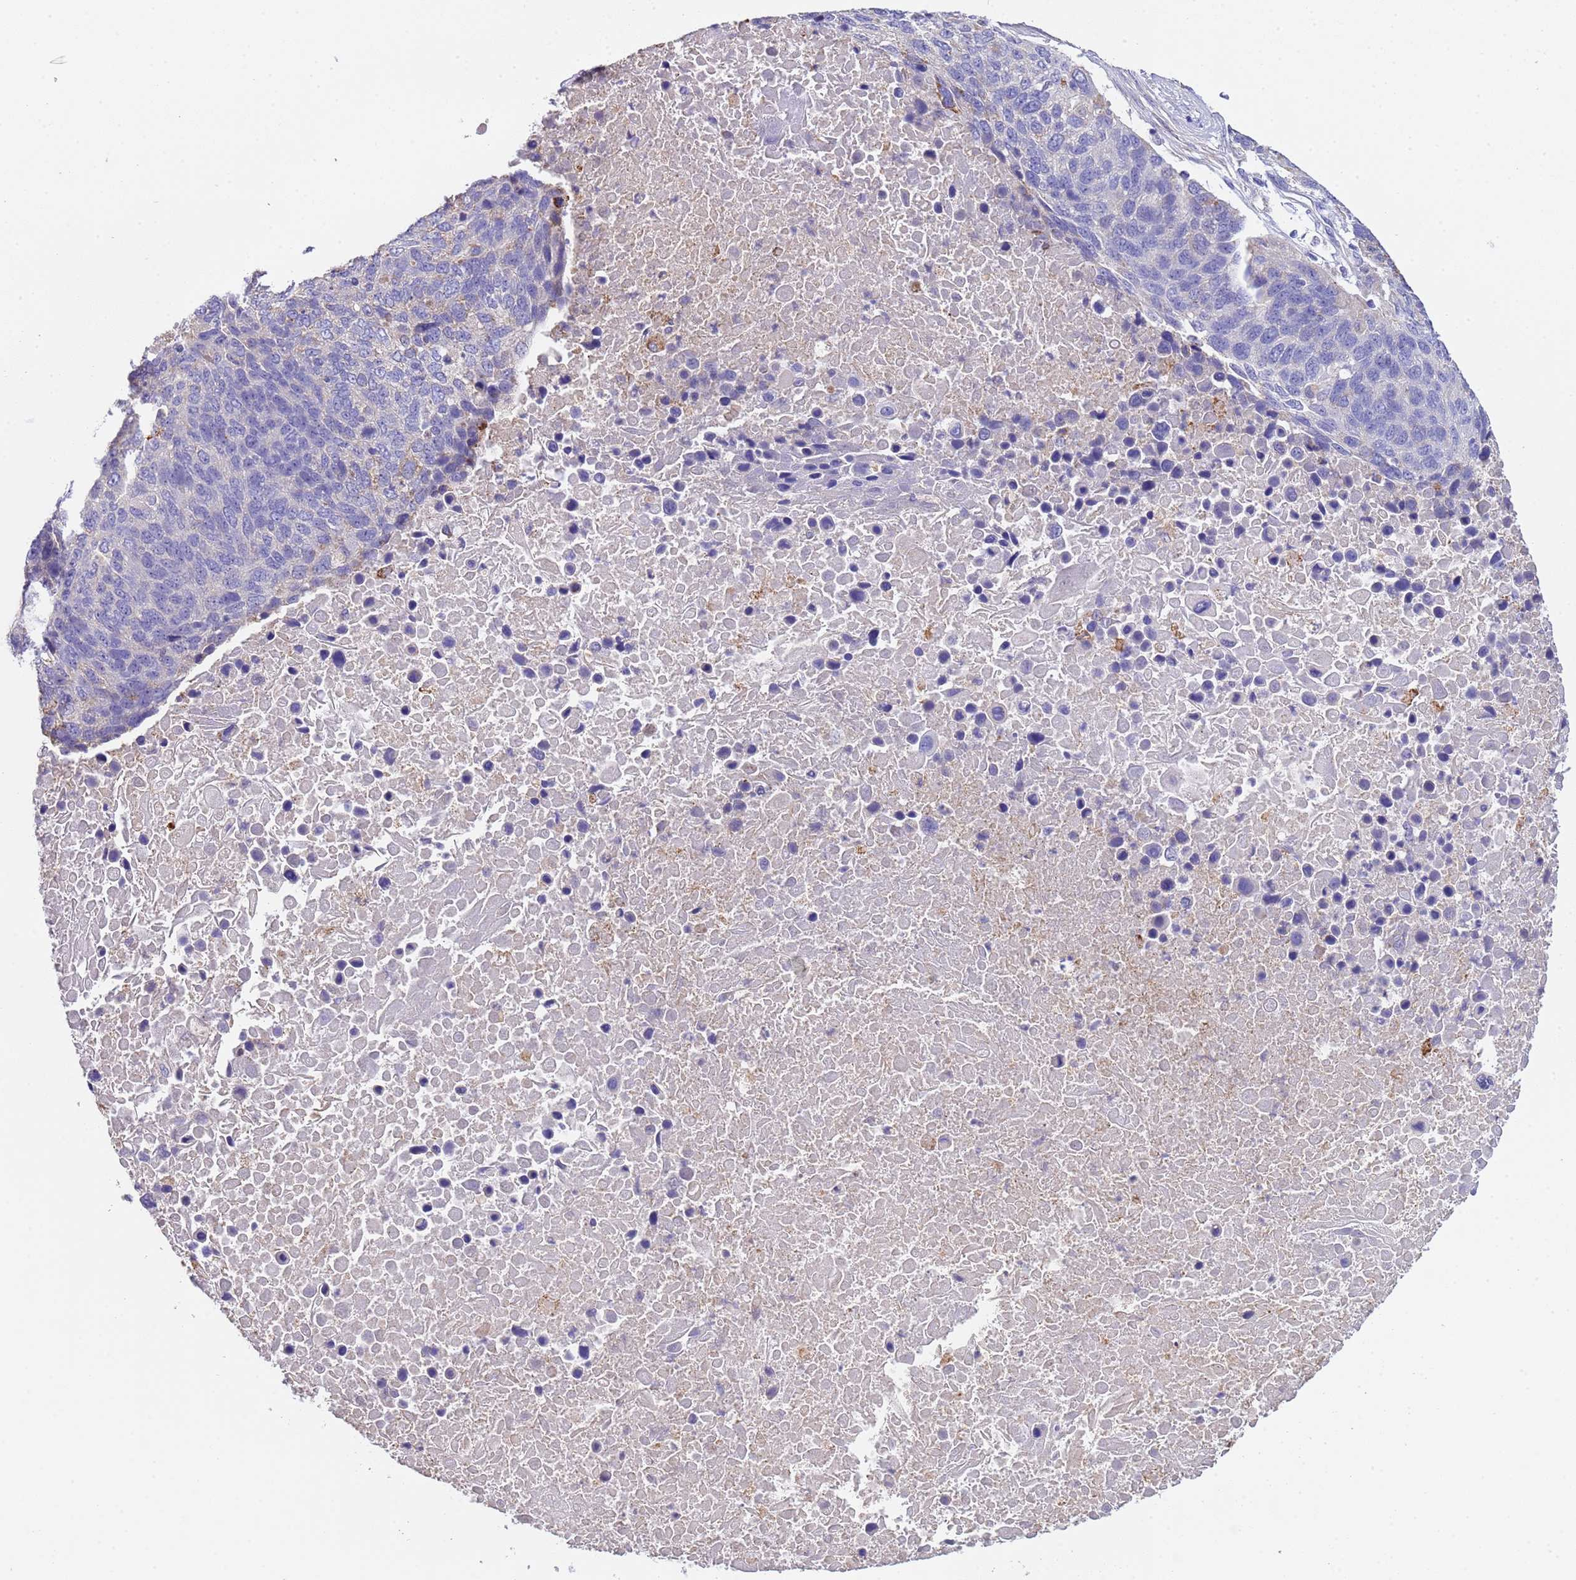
{"staining": {"intensity": "negative", "quantity": "none", "location": "none"}, "tissue": "lung cancer", "cell_type": "Tumor cells", "image_type": "cancer", "snomed": [{"axis": "morphology", "description": "Normal tissue, NOS"}, {"axis": "morphology", "description": "Squamous cell carcinoma, NOS"}, {"axis": "topography", "description": "Lymph node"}, {"axis": "topography", "description": "Lung"}], "caption": "Immunohistochemistry of human lung cancer reveals no positivity in tumor cells.", "gene": "SLC24A3", "patient": {"sex": "male", "age": 66}}